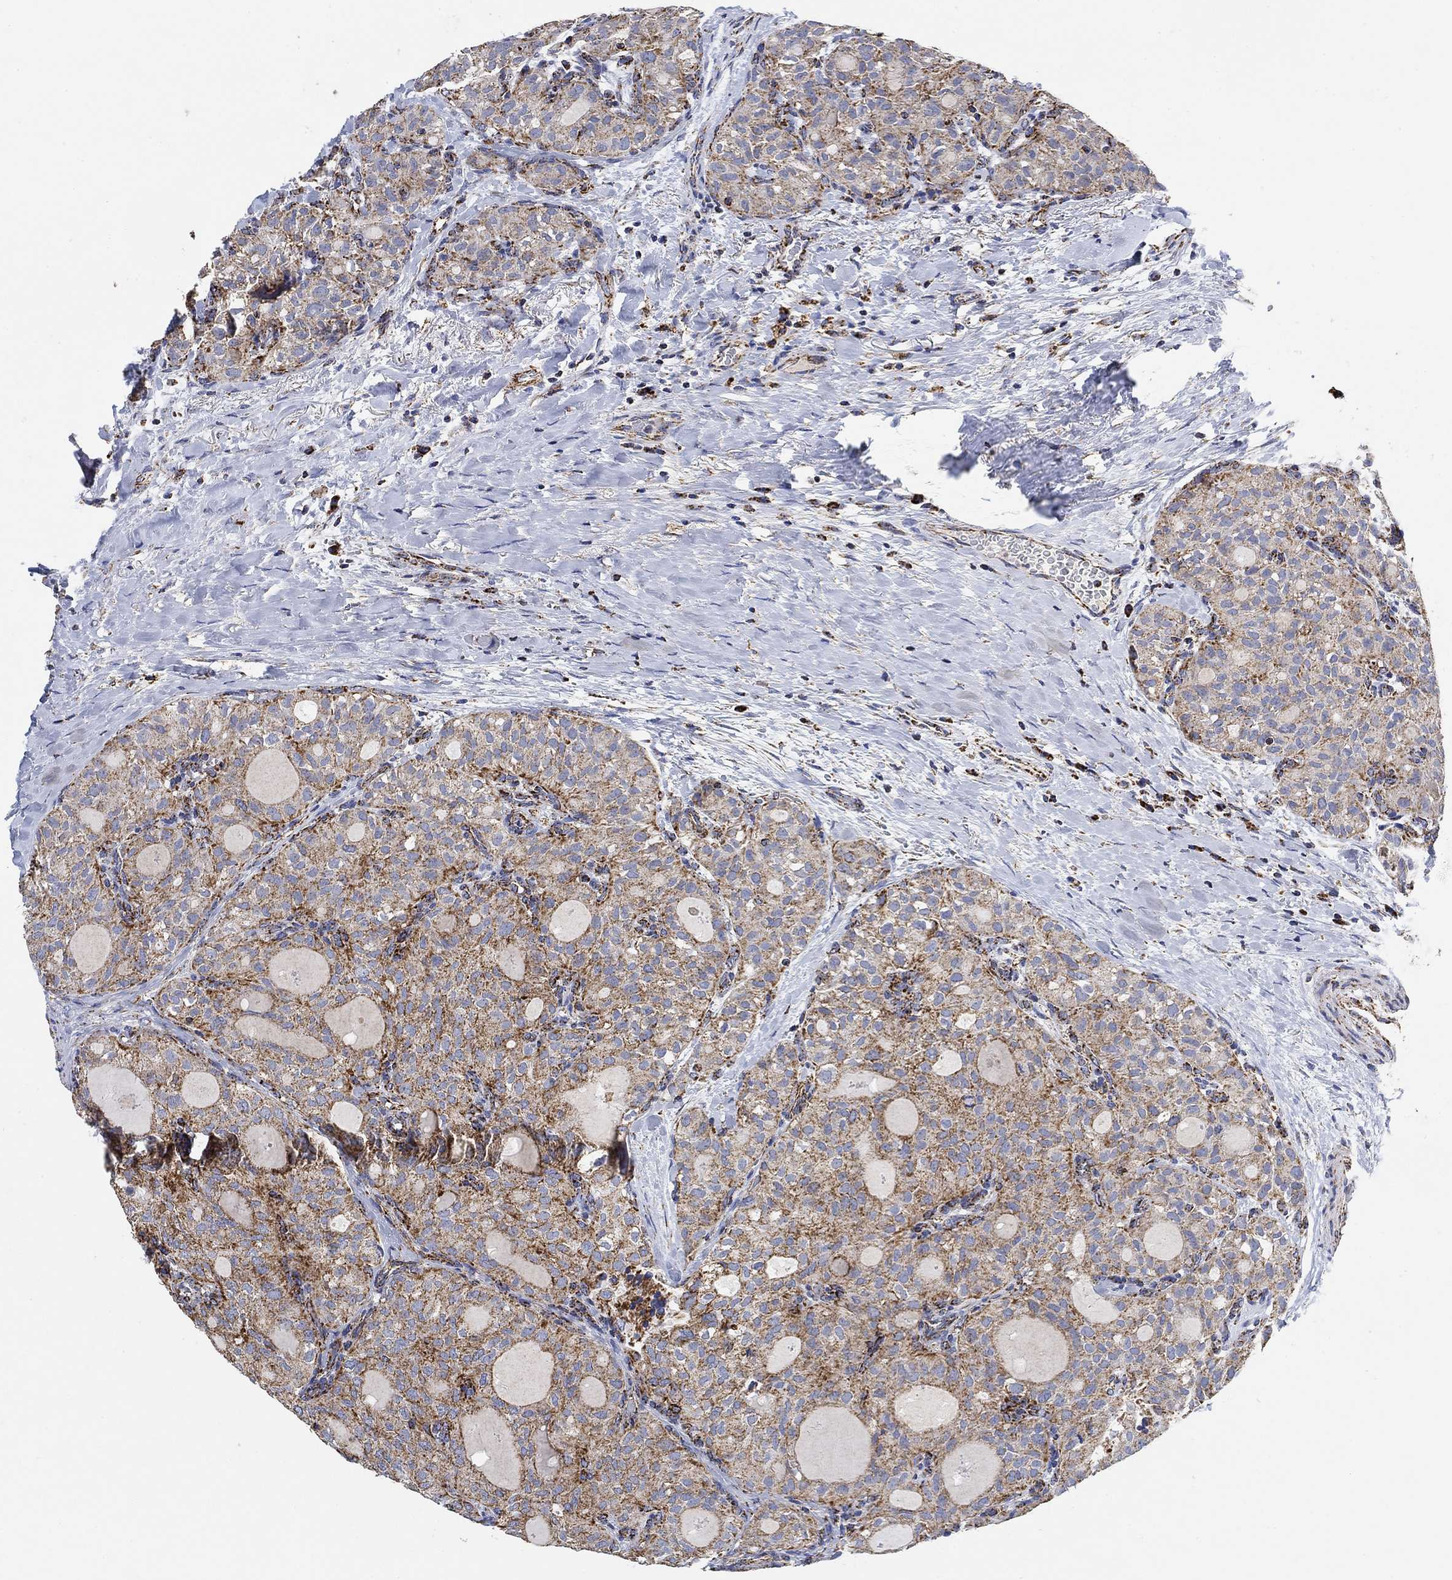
{"staining": {"intensity": "moderate", "quantity": ">75%", "location": "cytoplasmic/membranous"}, "tissue": "thyroid cancer", "cell_type": "Tumor cells", "image_type": "cancer", "snomed": [{"axis": "morphology", "description": "Follicular adenoma carcinoma, NOS"}, {"axis": "topography", "description": "Thyroid gland"}], "caption": "About >75% of tumor cells in human thyroid follicular adenoma carcinoma show moderate cytoplasmic/membranous protein expression as visualized by brown immunohistochemical staining.", "gene": "NDUFS3", "patient": {"sex": "male", "age": 75}}